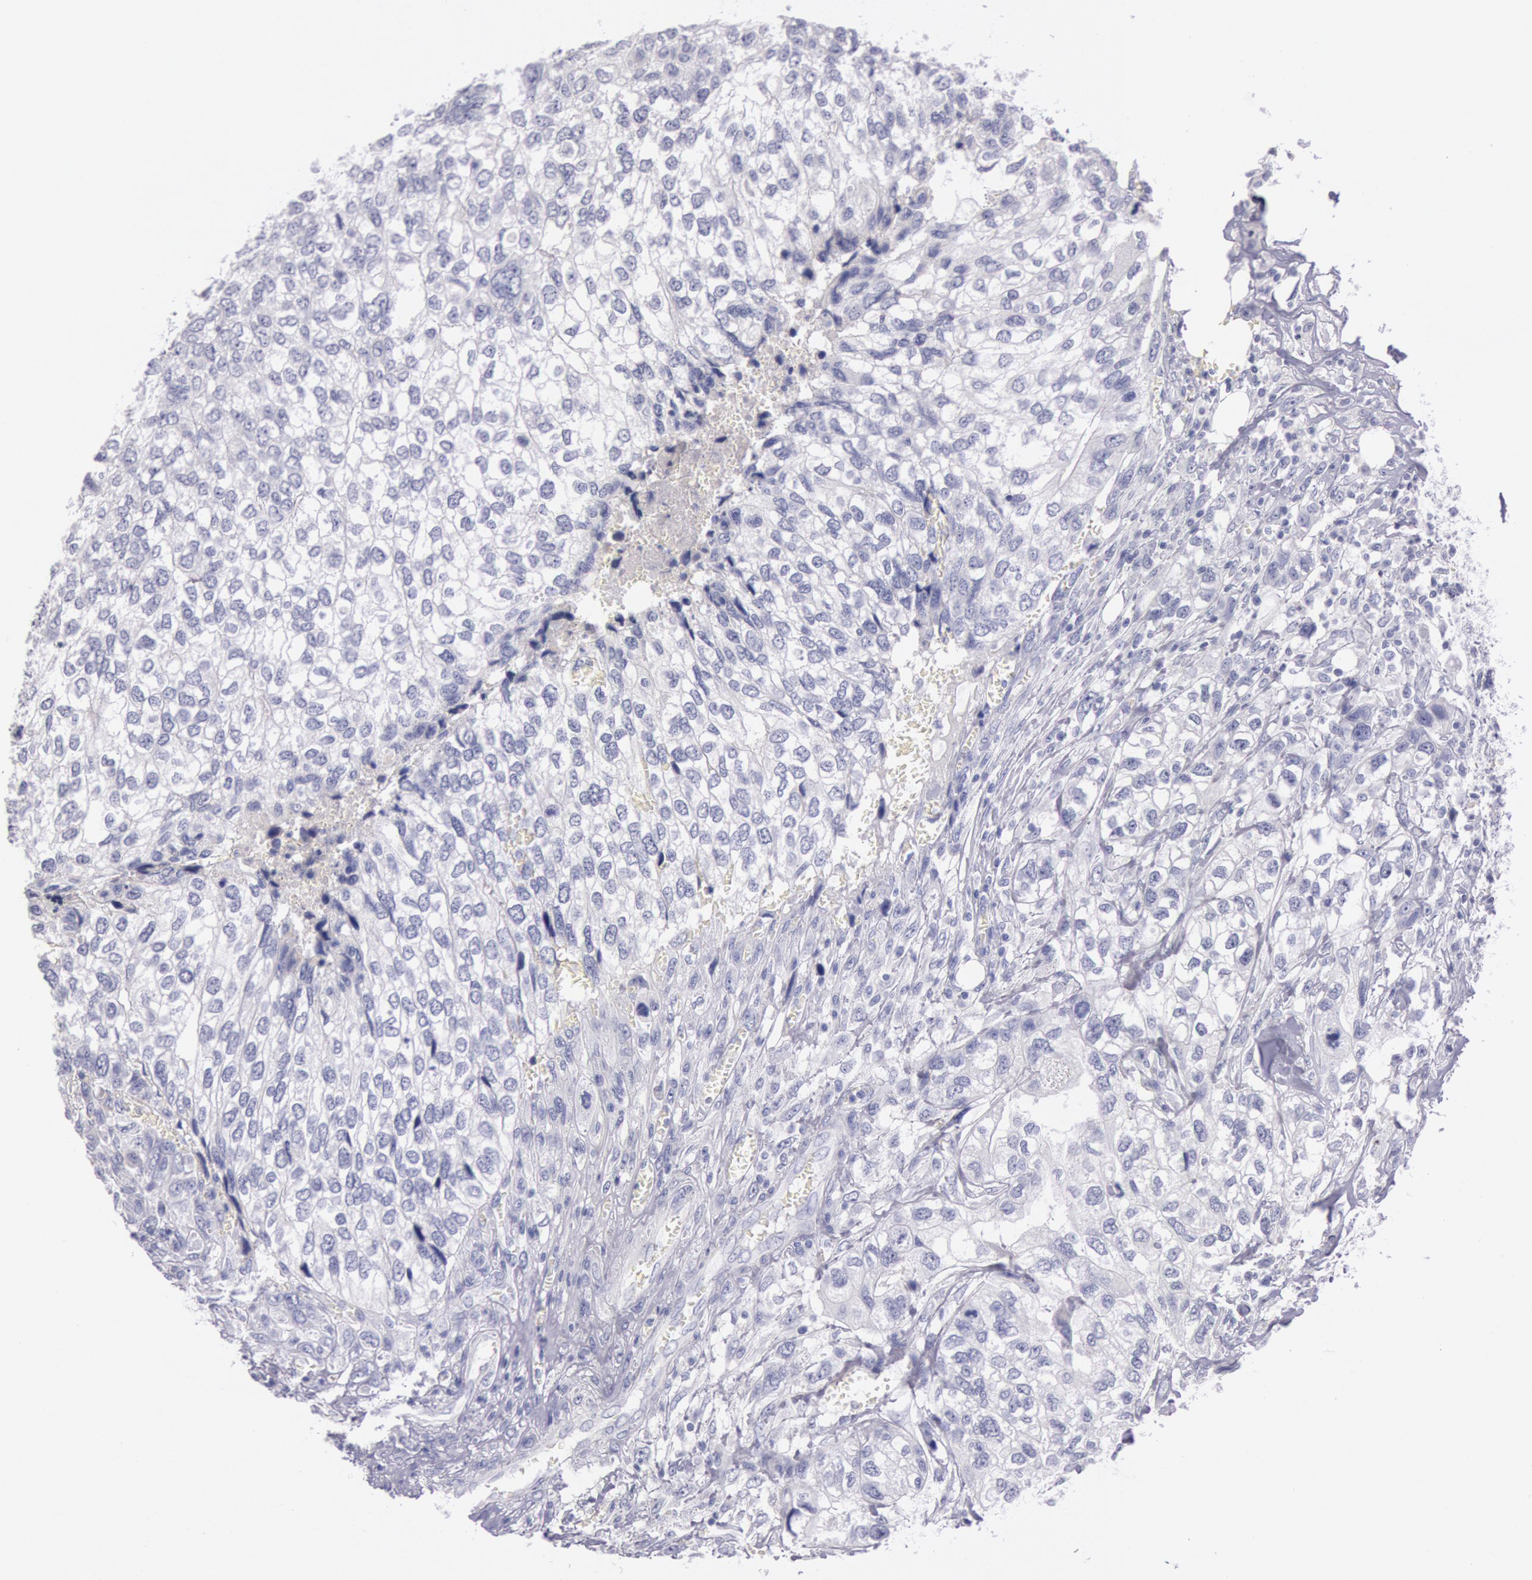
{"staining": {"intensity": "negative", "quantity": "none", "location": "none"}, "tissue": "breast cancer", "cell_type": "Tumor cells", "image_type": "cancer", "snomed": [{"axis": "morphology", "description": "Neoplasm, malignant, NOS"}, {"axis": "topography", "description": "Breast"}], "caption": "Tumor cells are negative for protein expression in human malignant neoplasm (breast).", "gene": "EGFR", "patient": {"sex": "female", "age": 50}}